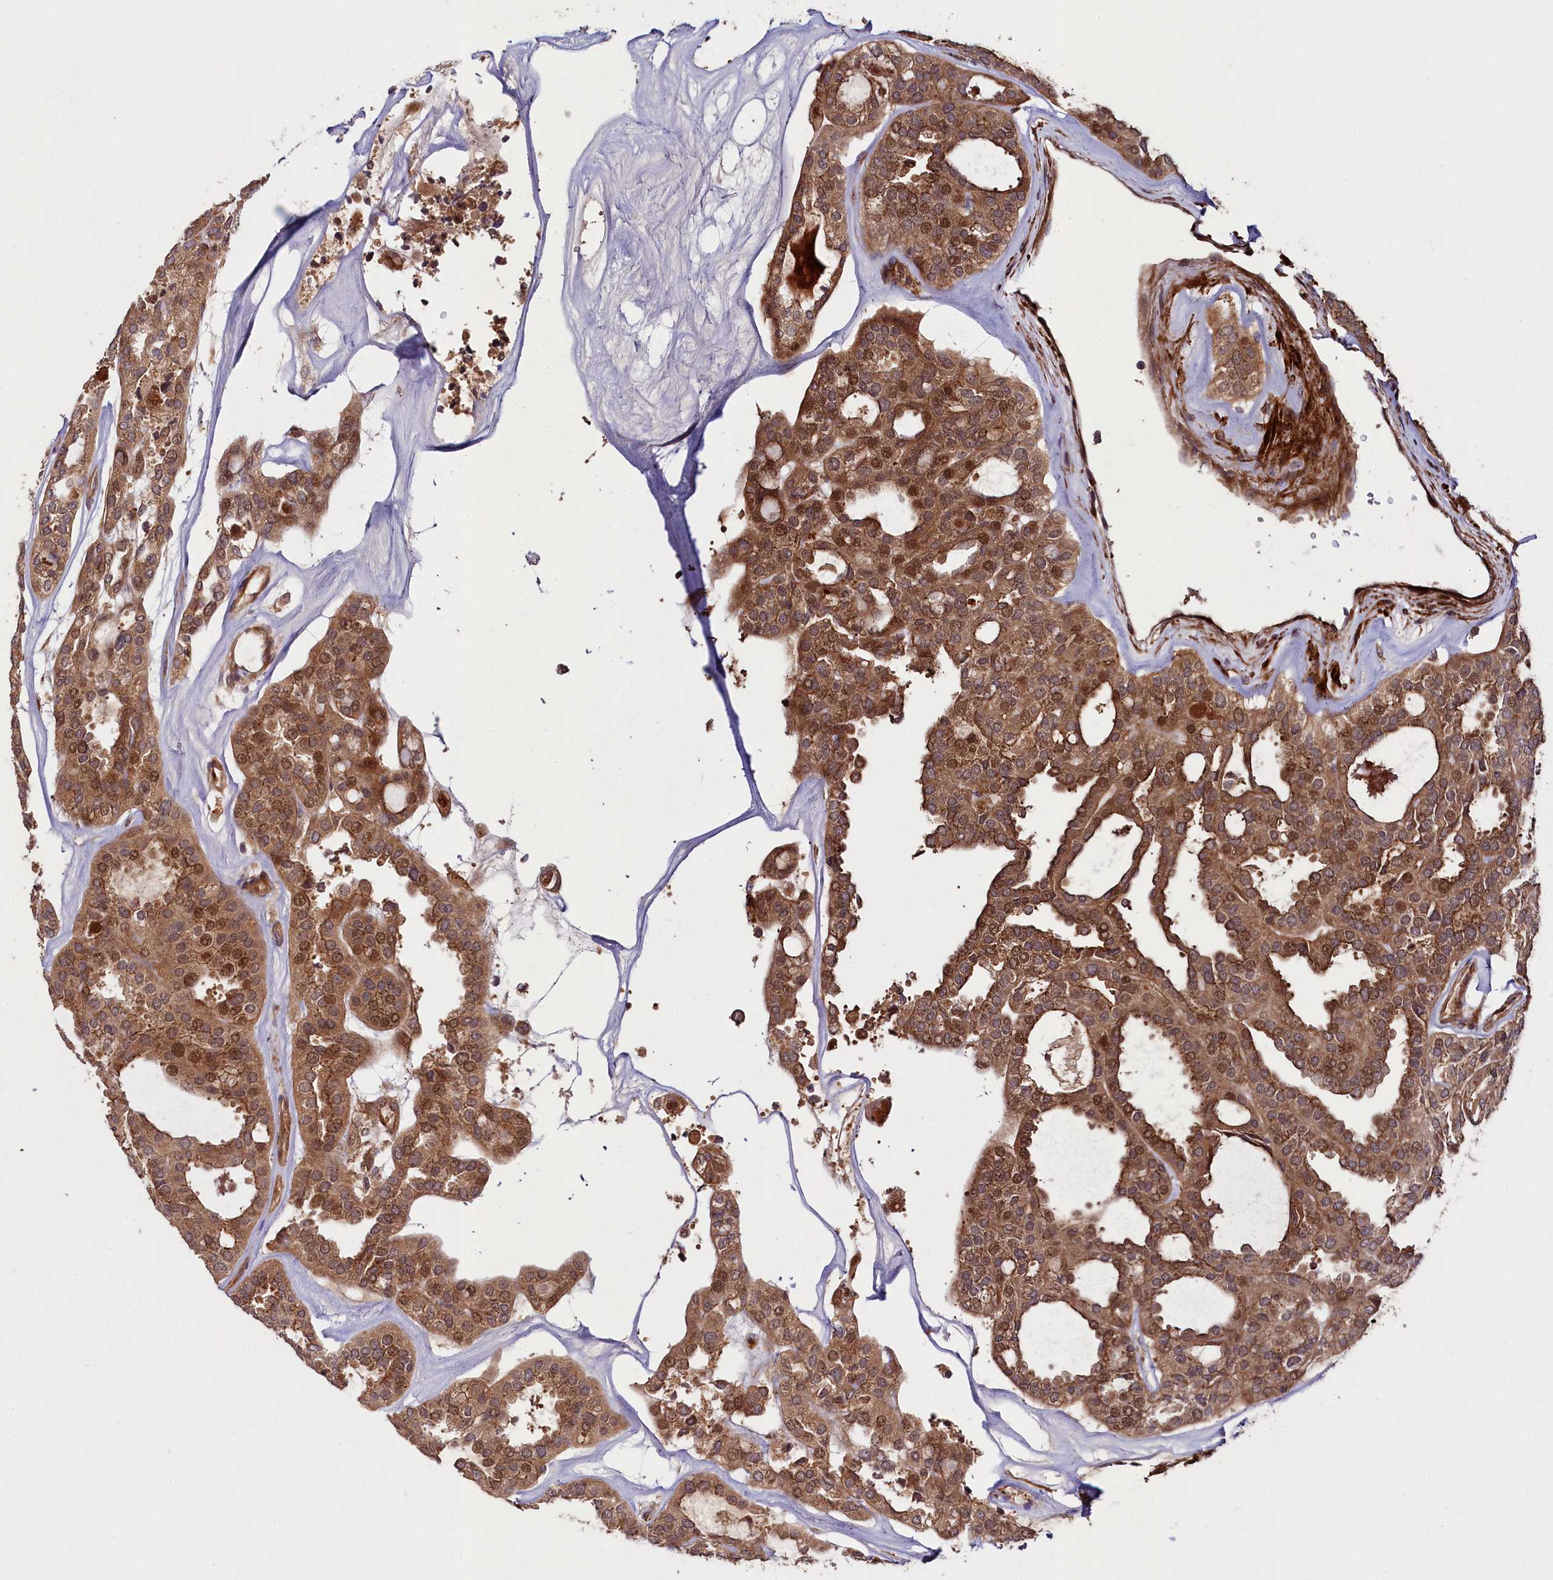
{"staining": {"intensity": "moderate", "quantity": ">75%", "location": "cytoplasmic/membranous,nuclear"}, "tissue": "thyroid cancer", "cell_type": "Tumor cells", "image_type": "cancer", "snomed": [{"axis": "morphology", "description": "Follicular adenoma carcinoma, NOS"}, {"axis": "topography", "description": "Thyroid gland"}], "caption": "The photomicrograph shows a brown stain indicating the presence of a protein in the cytoplasmic/membranous and nuclear of tumor cells in thyroid cancer. The protein of interest is shown in brown color, while the nuclei are stained blue.", "gene": "CCDC102A", "patient": {"sex": "male", "age": 75}}